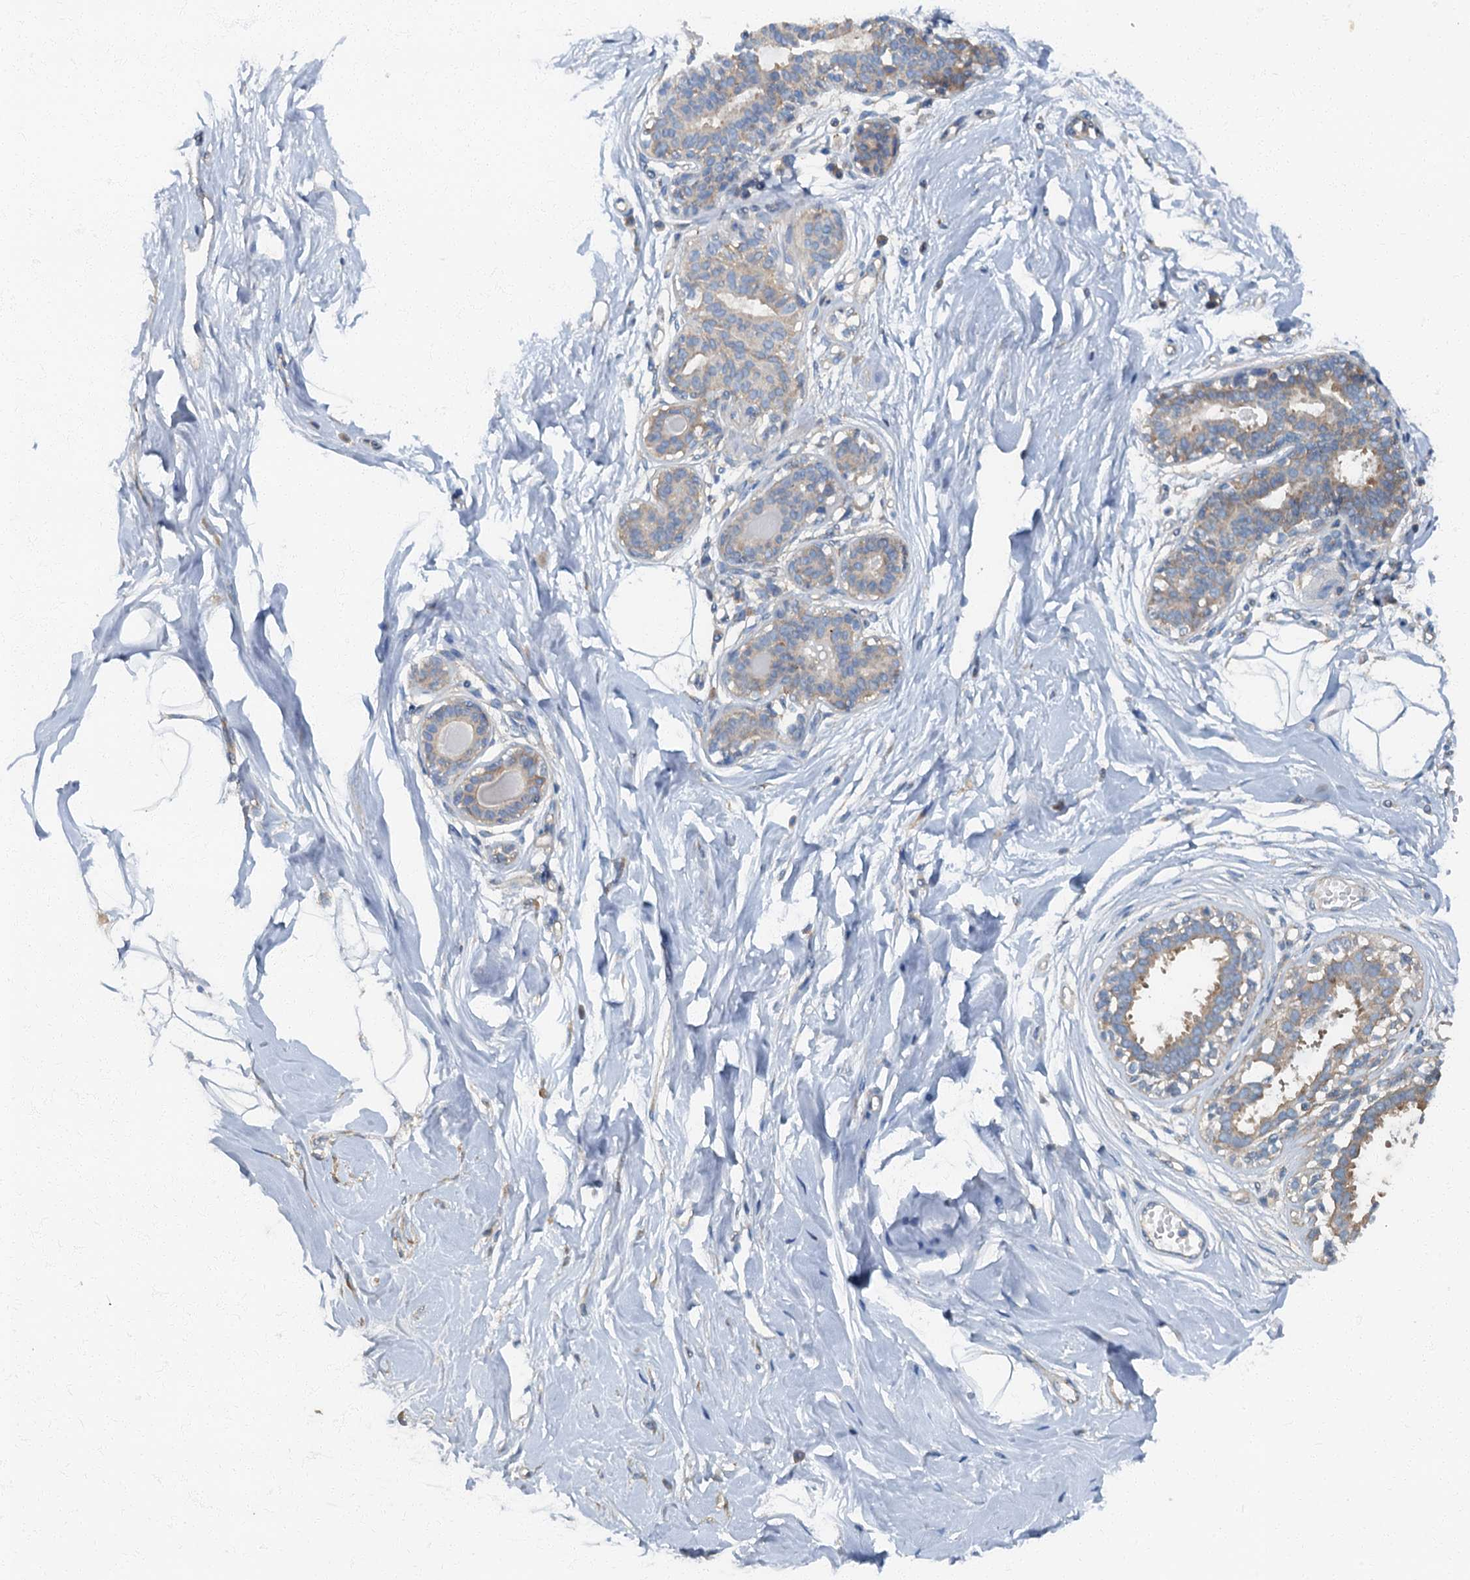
{"staining": {"intensity": "negative", "quantity": "none", "location": "none"}, "tissue": "breast", "cell_type": "Adipocytes", "image_type": "normal", "snomed": [{"axis": "morphology", "description": "Normal tissue, NOS"}, {"axis": "topography", "description": "Breast"}], "caption": "This is an immunohistochemistry histopathology image of unremarkable breast. There is no expression in adipocytes.", "gene": "ARL11", "patient": {"sex": "female", "age": 45}}